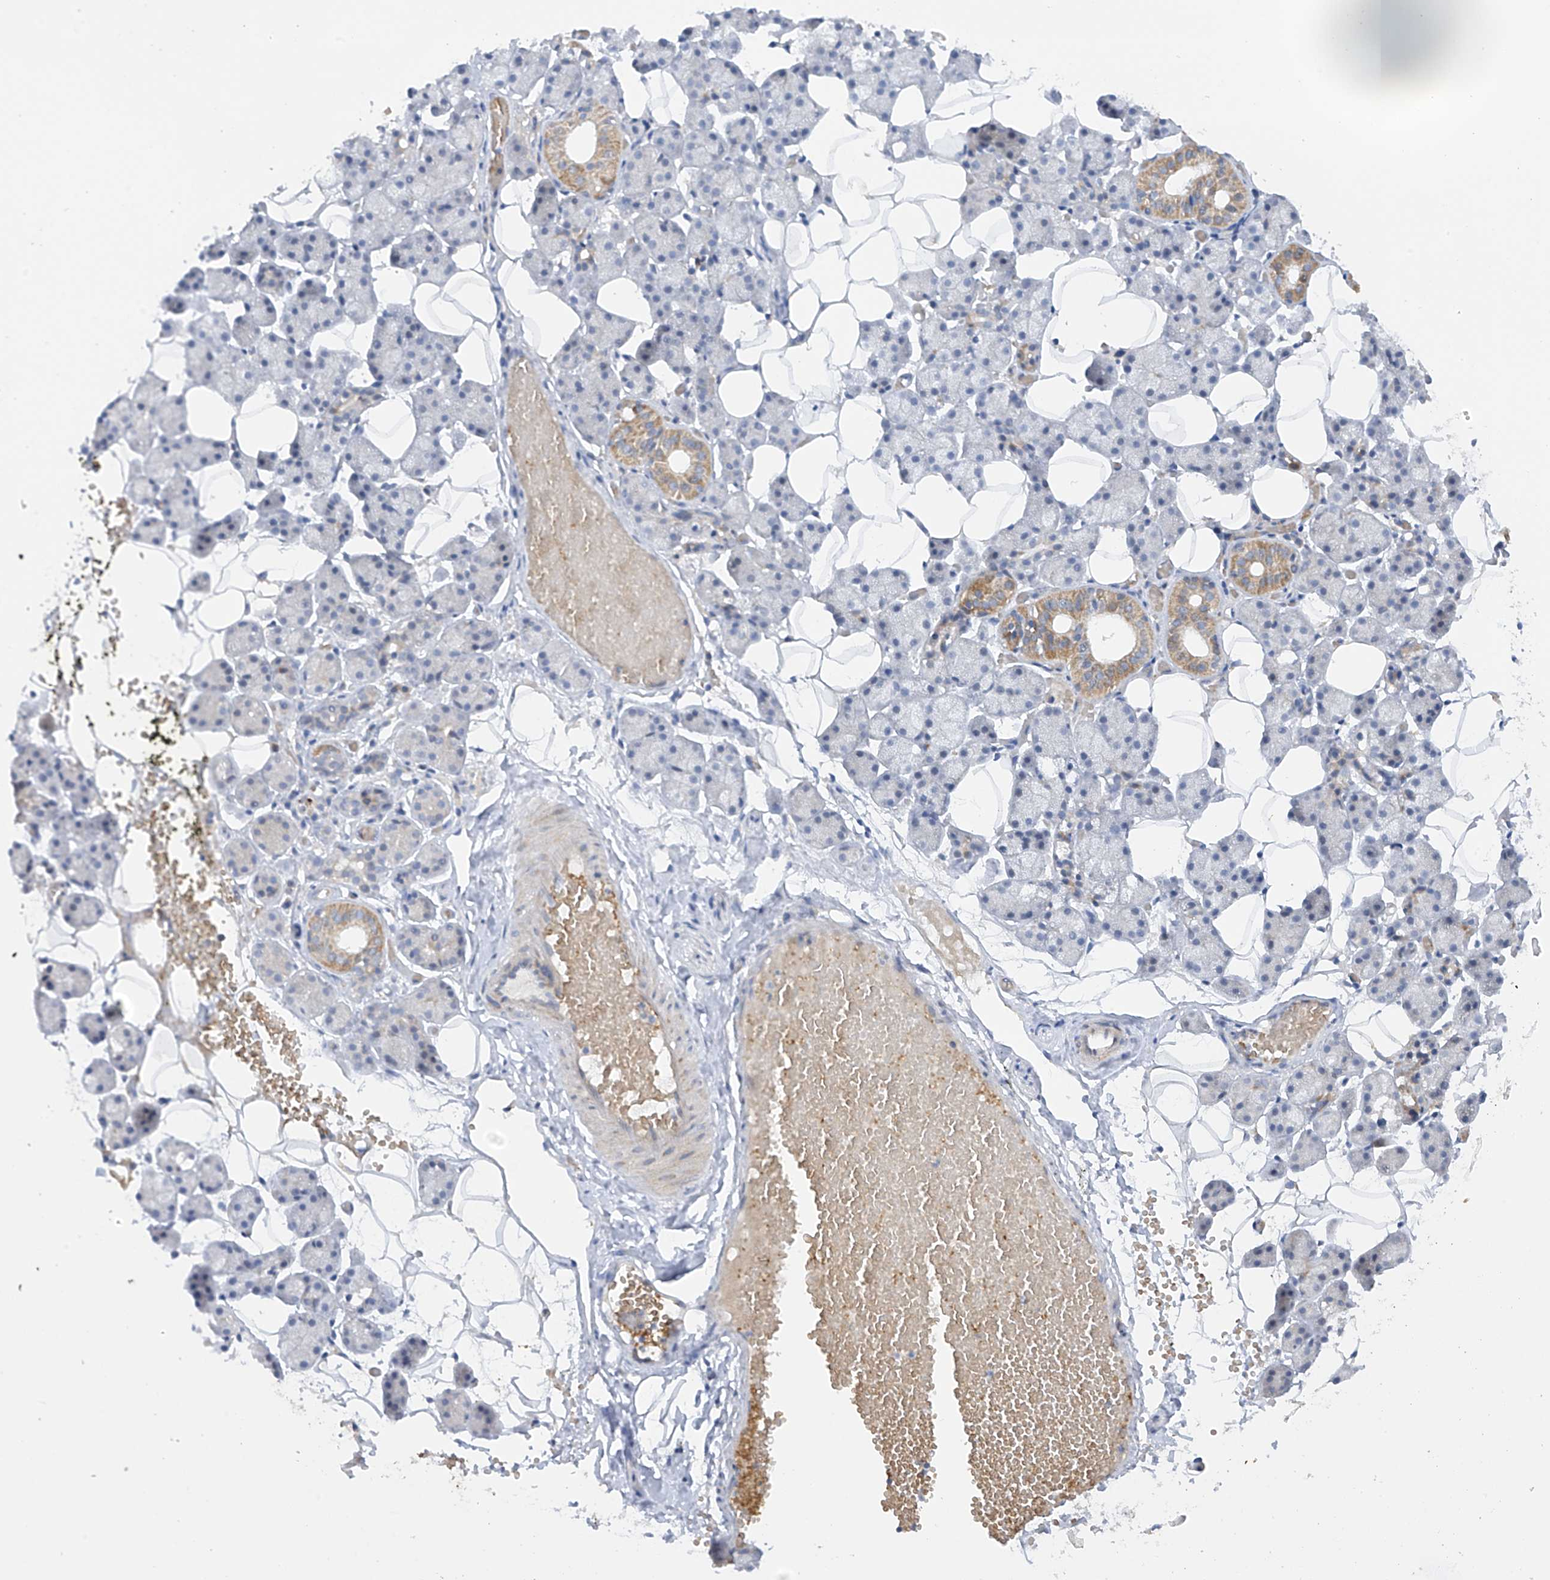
{"staining": {"intensity": "moderate", "quantity": "<25%", "location": "cytoplasmic/membranous"}, "tissue": "salivary gland", "cell_type": "Glandular cells", "image_type": "normal", "snomed": [{"axis": "morphology", "description": "Normal tissue, NOS"}, {"axis": "topography", "description": "Salivary gland"}], "caption": "Immunohistochemical staining of unremarkable salivary gland displays <25% levels of moderate cytoplasmic/membranous protein expression in approximately <25% of glandular cells. Immunohistochemistry (ihc) stains the protein in brown and the nuclei are stained blue.", "gene": "METTL18", "patient": {"sex": "female", "age": 33}}